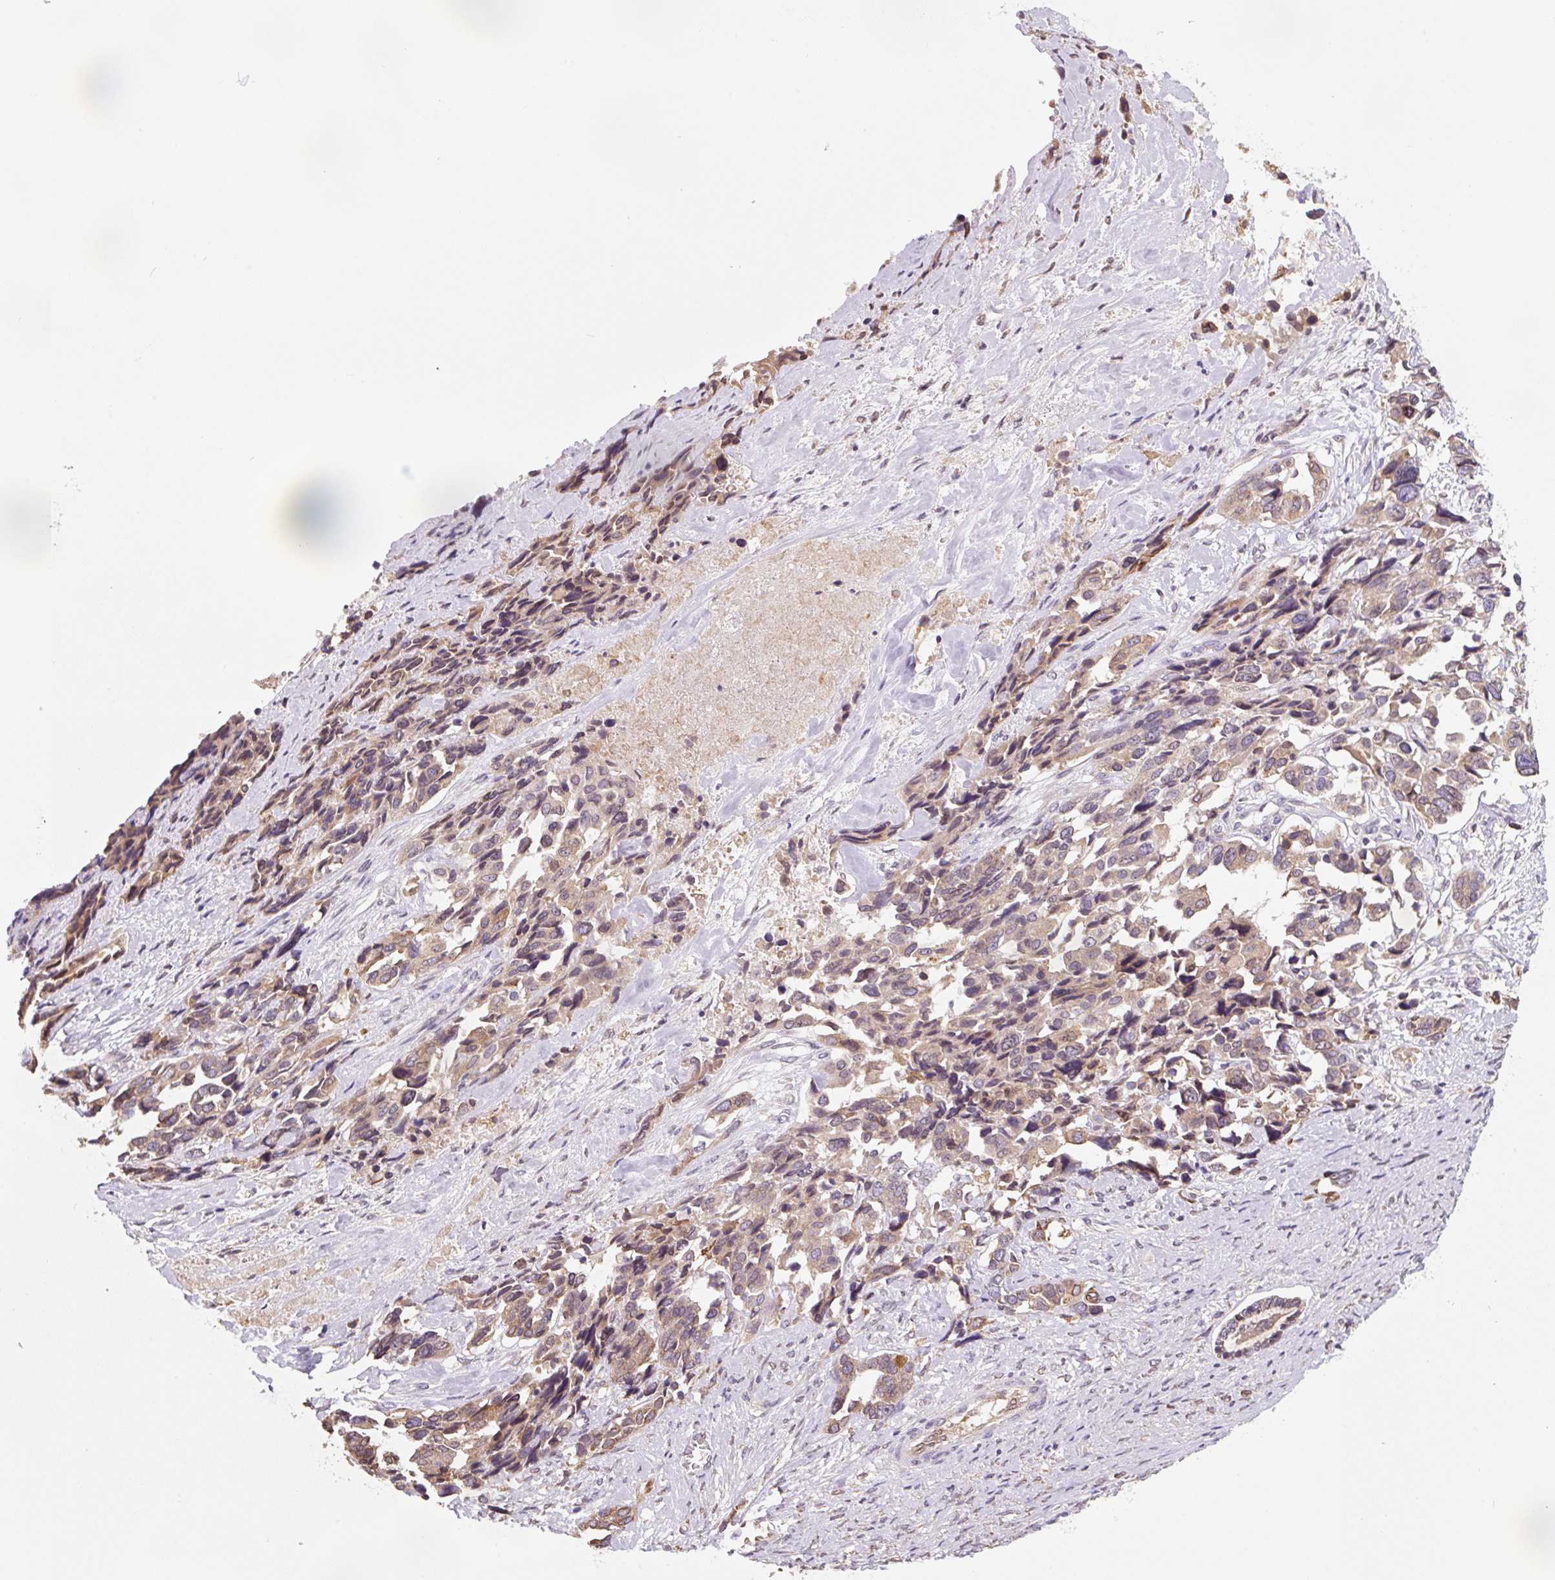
{"staining": {"intensity": "weak", "quantity": "25%-75%", "location": "cytoplasmic/membranous"}, "tissue": "ovarian cancer", "cell_type": "Tumor cells", "image_type": "cancer", "snomed": [{"axis": "morphology", "description": "Cystadenocarcinoma, serous, NOS"}, {"axis": "topography", "description": "Ovary"}], "caption": "A brown stain shows weak cytoplasmic/membranous positivity of a protein in ovarian cancer (serous cystadenocarcinoma) tumor cells.", "gene": "ASRGL1", "patient": {"sex": "female", "age": 44}}